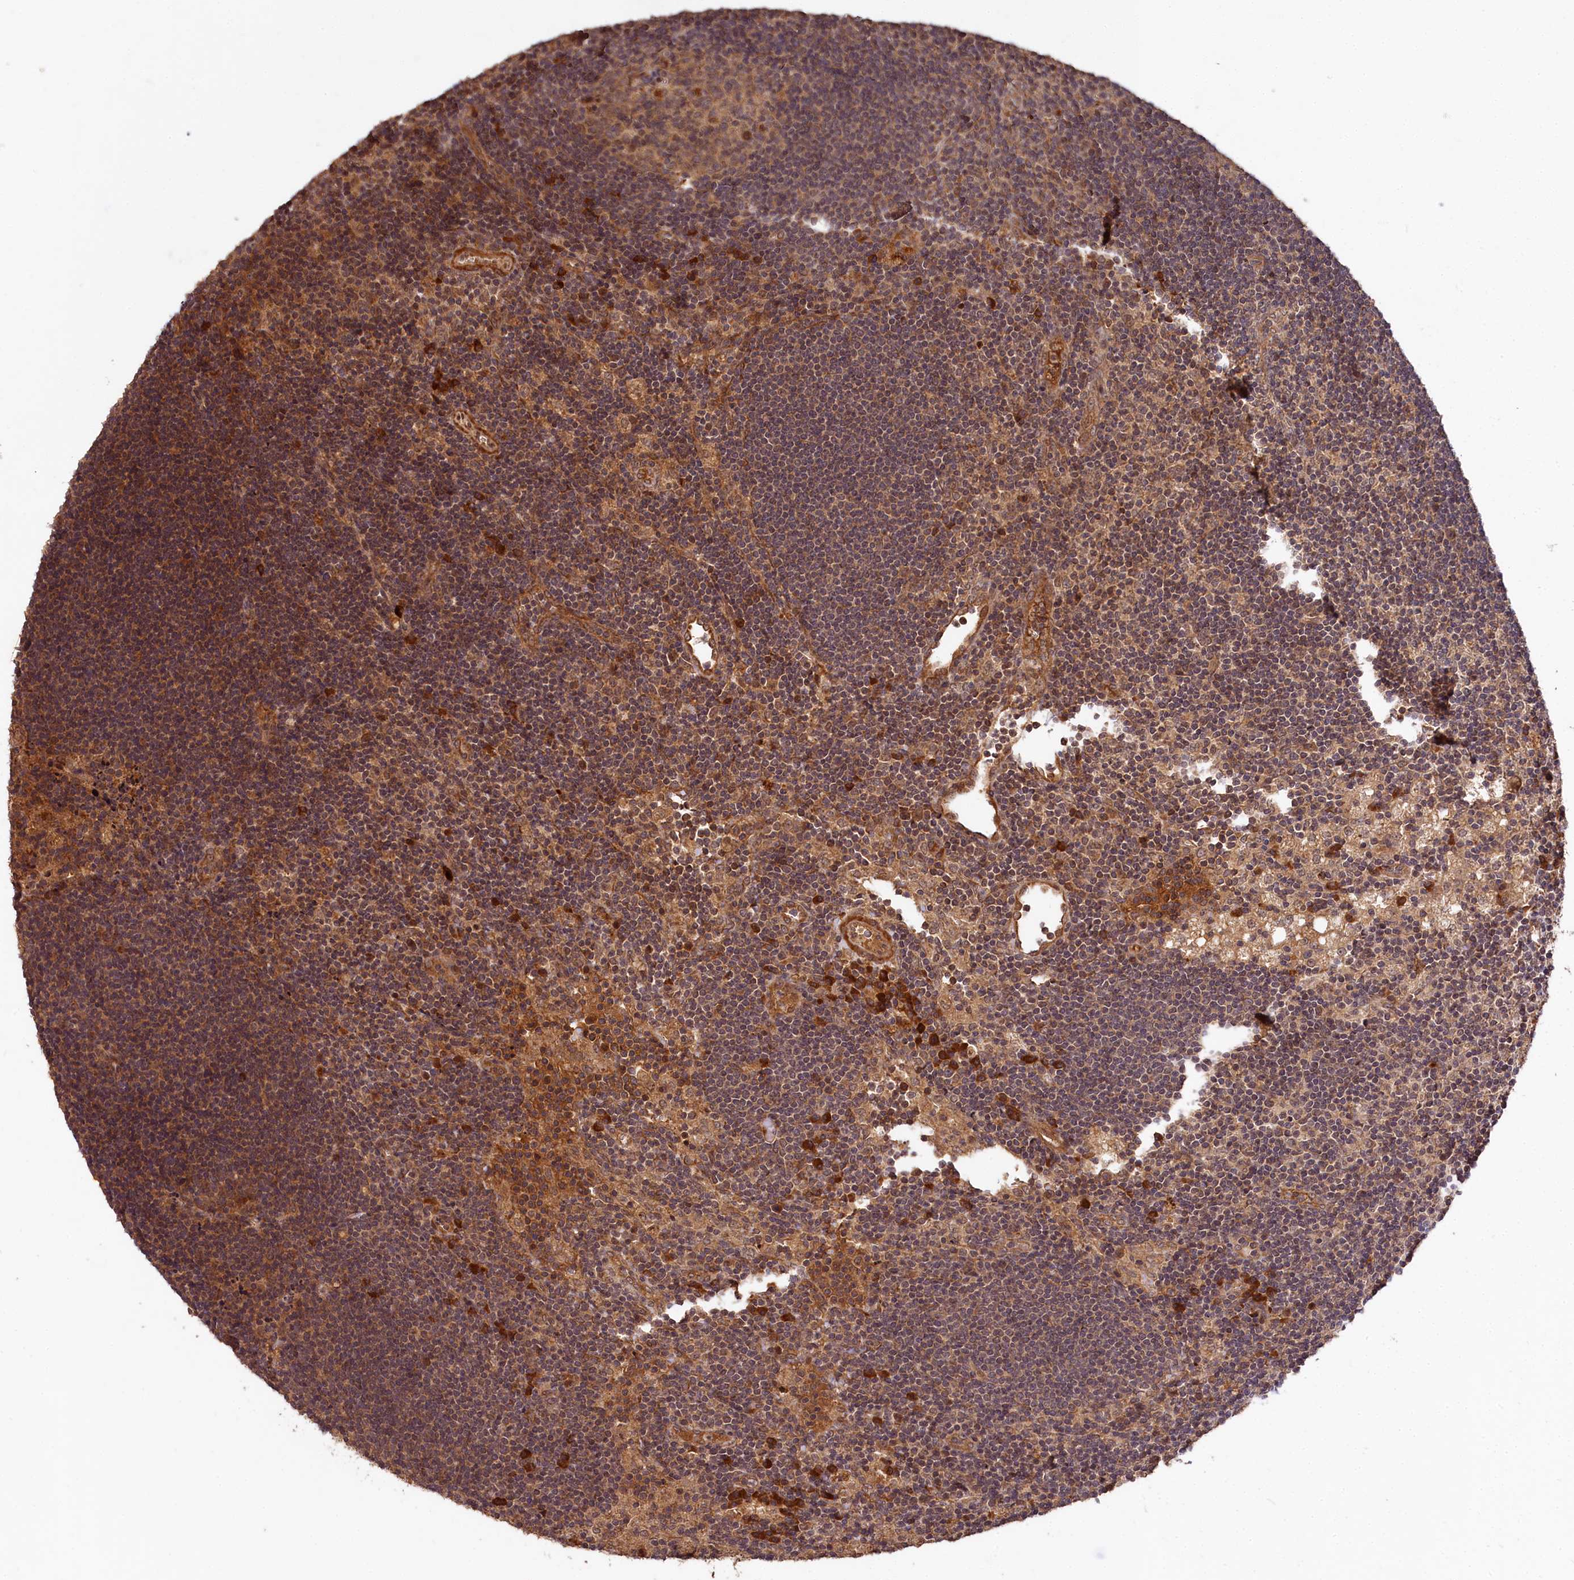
{"staining": {"intensity": "moderate", "quantity": ">75%", "location": "cytoplasmic/membranous"}, "tissue": "lymph node", "cell_type": "Germinal center cells", "image_type": "normal", "snomed": [{"axis": "morphology", "description": "Normal tissue, NOS"}, {"axis": "topography", "description": "Lymph node"}], "caption": "Germinal center cells demonstrate medium levels of moderate cytoplasmic/membranous positivity in approximately >75% of cells in benign lymph node. The protein is shown in brown color, while the nuclei are stained blue.", "gene": "MCF2L2", "patient": {"sex": "male", "age": 24}}